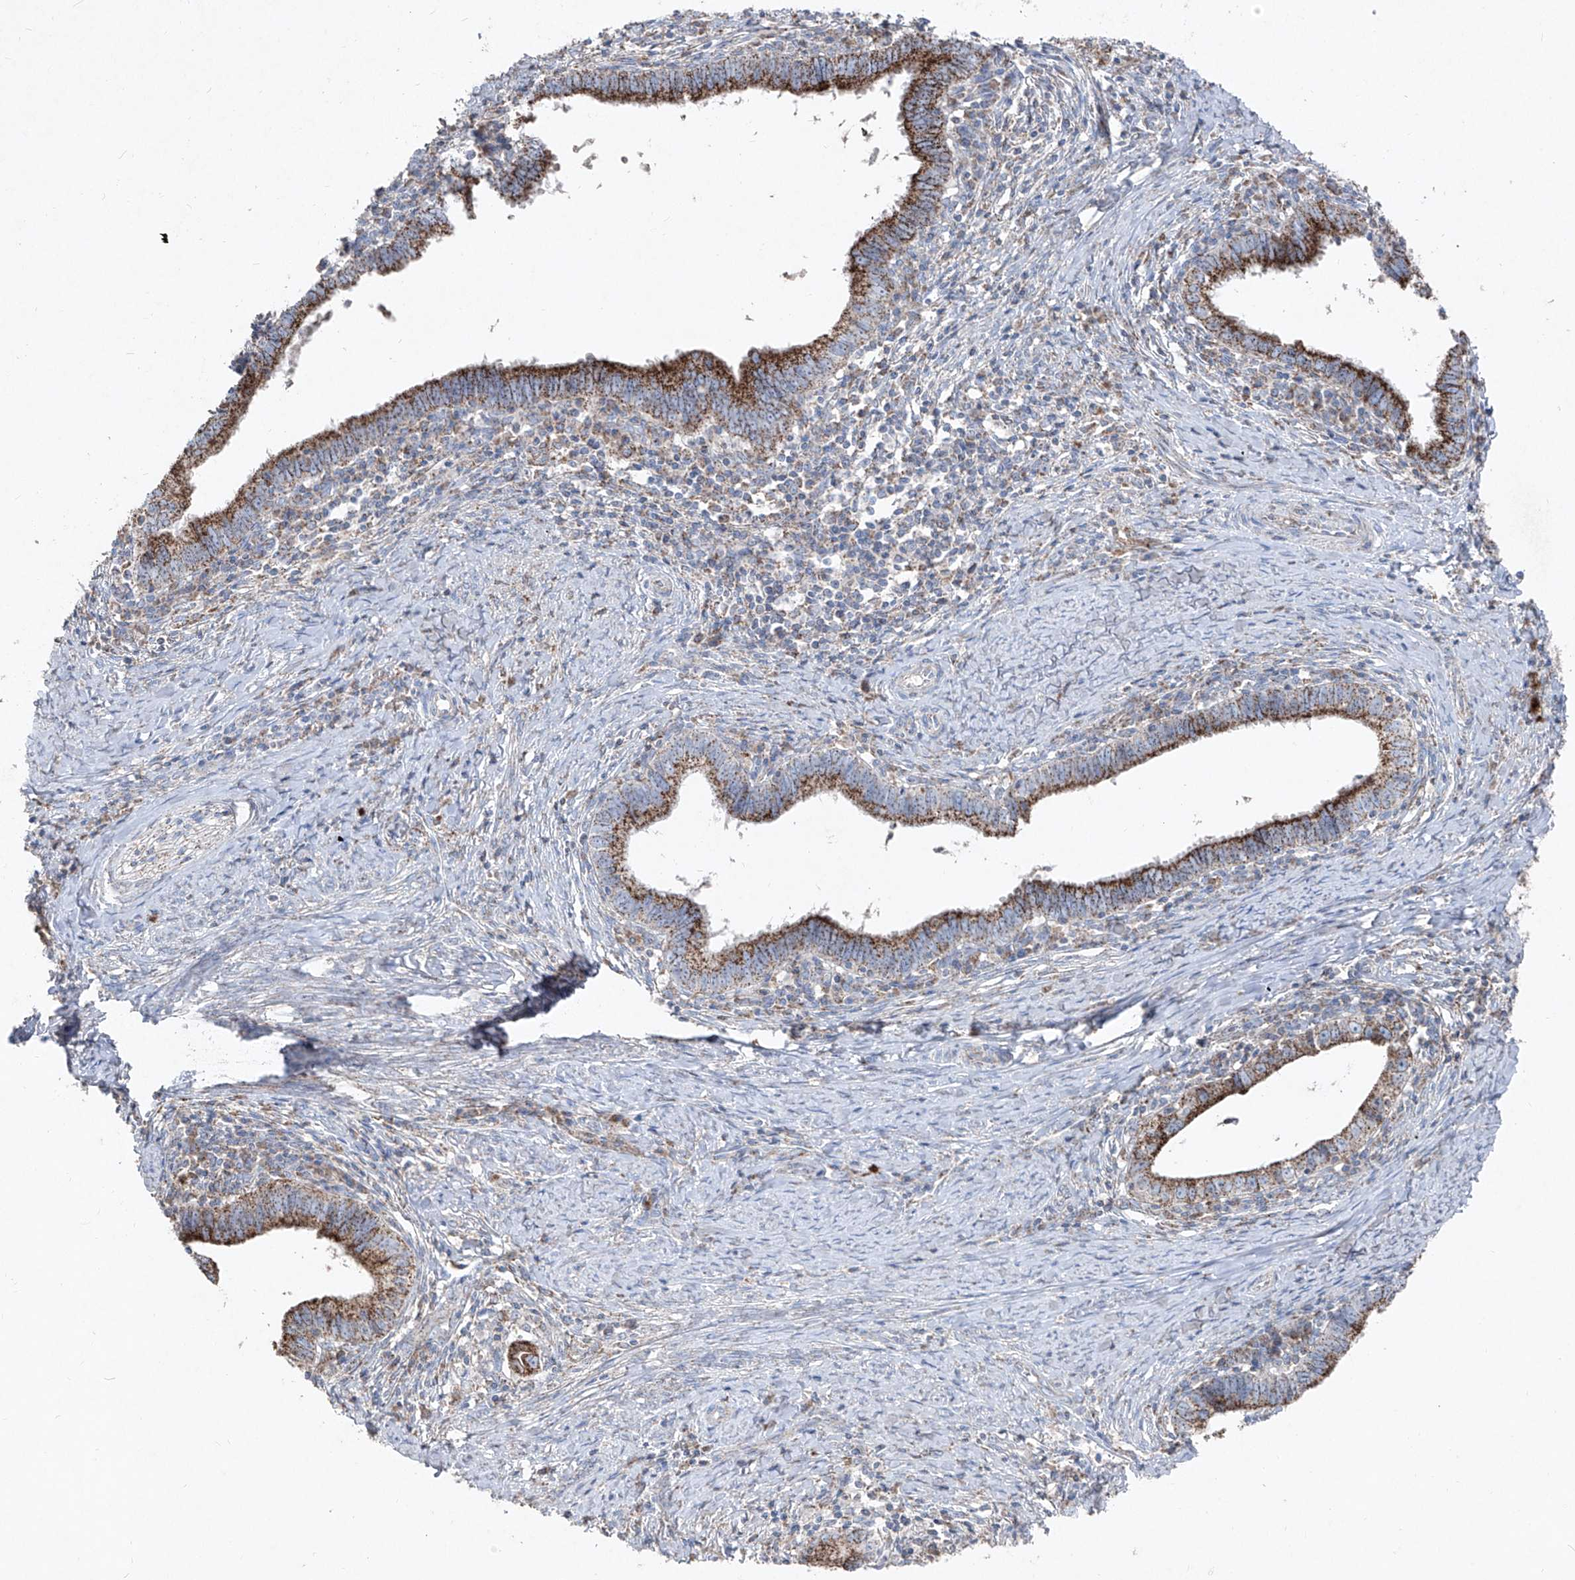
{"staining": {"intensity": "moderate", "quantity": ">75%", "location": "cytoplasmic/membranous"}, "tissue": "cervical cancer", "cell_type": "Tumor cells", "image_type": "cancer", "snomed": [{"axis": "morphology", "description": "Adenocarcinoma, NOS"}, {"axis": "topography", "description": "Cervix"}], "caption": "There is medium levels of moderate cytoplasmic/membranous positivity in tumor cells of cervical cancer, as demonstrated by immunohistochemical staining (brown color).", "gene": "ABCD3", "patient": {"sex": "female", "age": 36}}